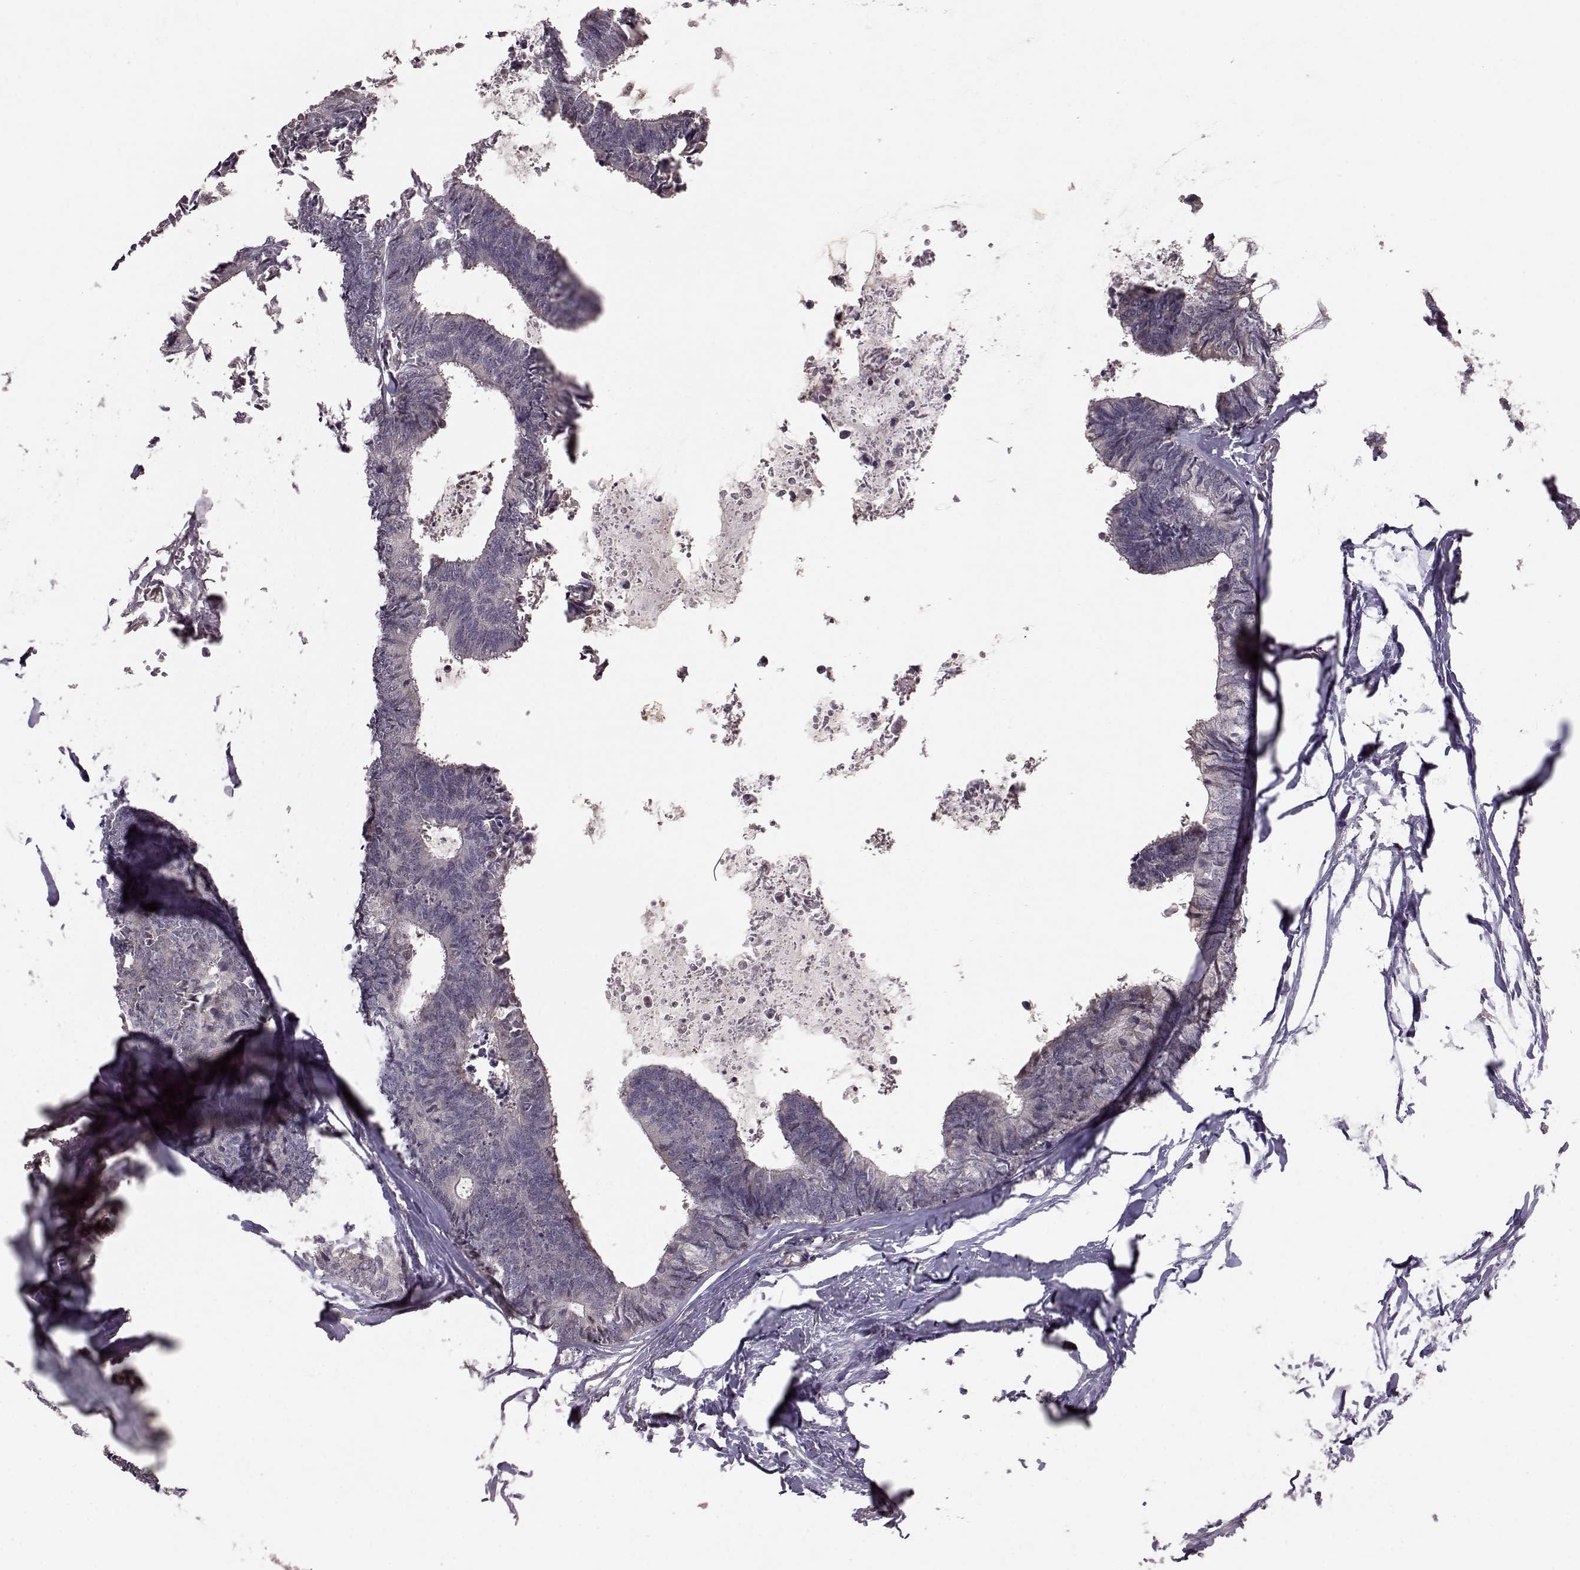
{"staining": {"intensity": "negative", "quantity": "none", "location": "none"}, "tissue": "colorectal cancer", "cell_type": "Tumor cells", "image_type": "cancer", "snomed": [{"axis": "morphology", "description": "Adenocarcinoma, NOS"}, {"axis": "topography", "description": "Colon"}, {"axis": "topography", "description": "Rectum"}], "caption": "Immunohistochemistry histopathology image of neoplastic tissue: colorectal adenocarcinoma stained with DAB exhibits no significant protein positivity in tumor cells.", "gene": "ELOVL5", "patient": {"sex": "male", "age": 57}}